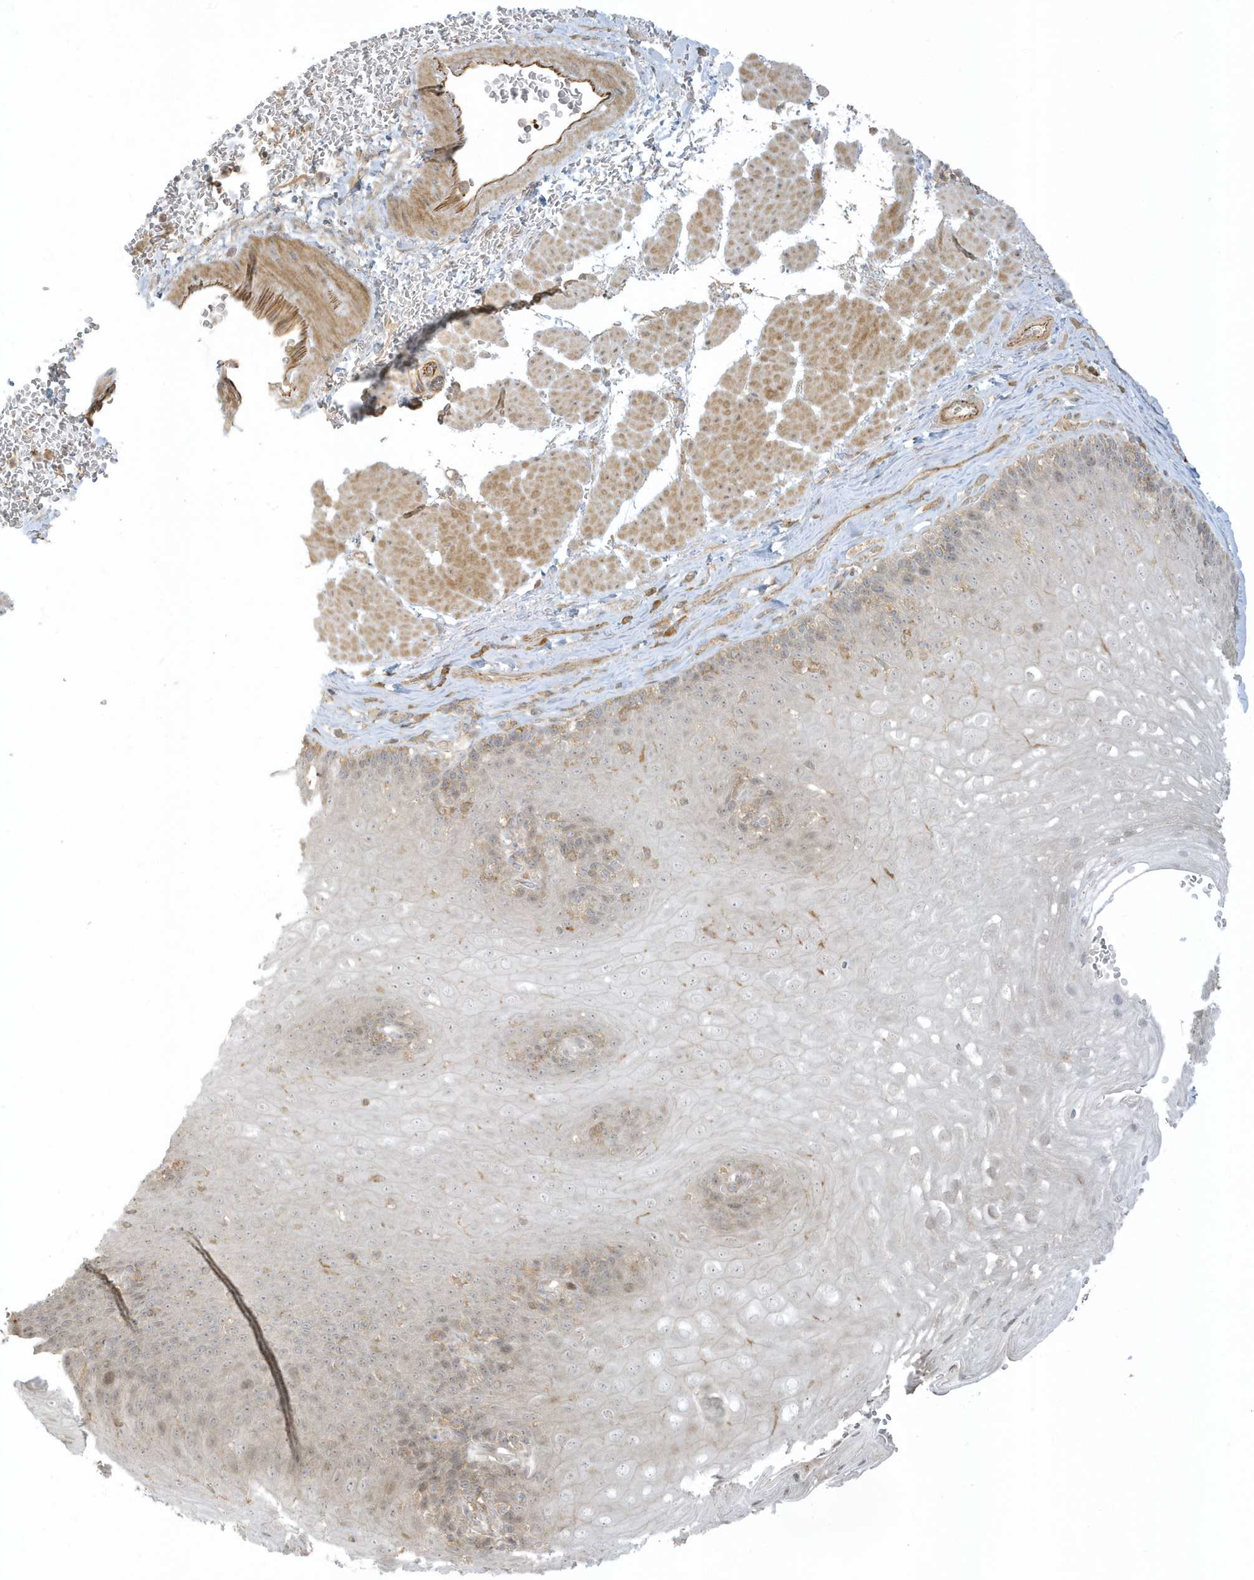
{"staining": {"intensity": "weak", "quantity": "25%-75%", "location": "nuclear"}, "tissue": "esophagus", "cell_type": "Squamous epithelial cells", "image_type": "normal", "snomed": [{"axis": "morphology", "description": "Normal tissue, NOS"}, {"axis": "topography", "description": "Esophagus"}], "caption": "DAB immunohistochemical staining of normal esophagus shows weak nuclear protein expression in about 25%-75% of squamous epithelial cells.", "gene": "ZBTB8A", "patient": {"sex": "female", "age": 66}}